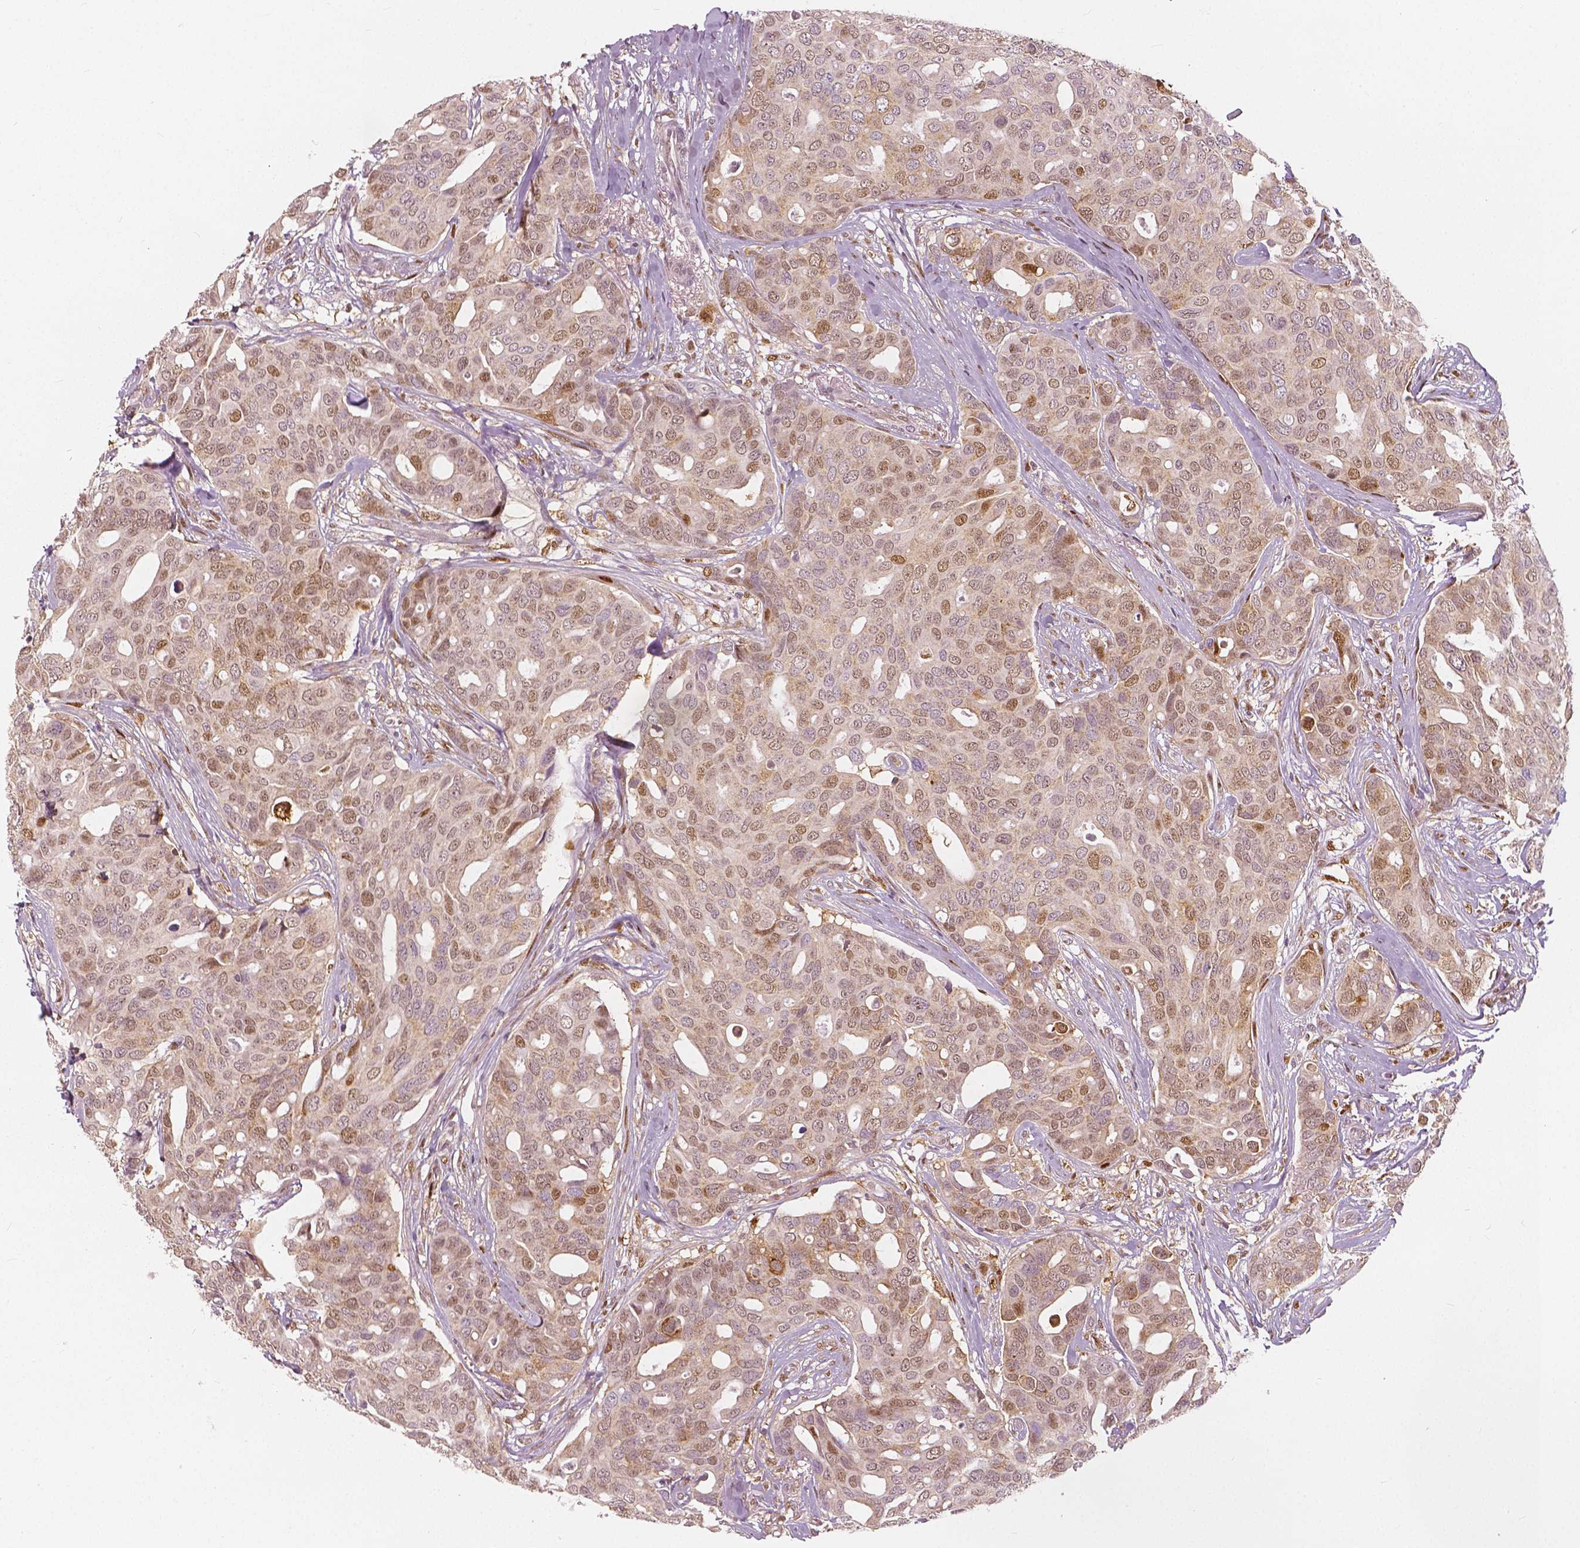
{"staining": {"intensity": "moderate", "quantity": "25%-75%", "location": "nuclear"}, "tissue": "breast cancer", "cell_type": "Tumor cells", "image_type": "cancer", "snomed": [{"axis": "morphology", "description": "Duct carcinoma"}, {"axis": "topography", "description": "Breast"}], "caption": "Immunohistochemistry (IHC) (DAB) staining of human breast cancer reveals moderate nuclear protein positivity in approximately 25%-75% of tumor cells.", "gene": "SQSTM1", "patient": {"sex": "female", "age": 54}}